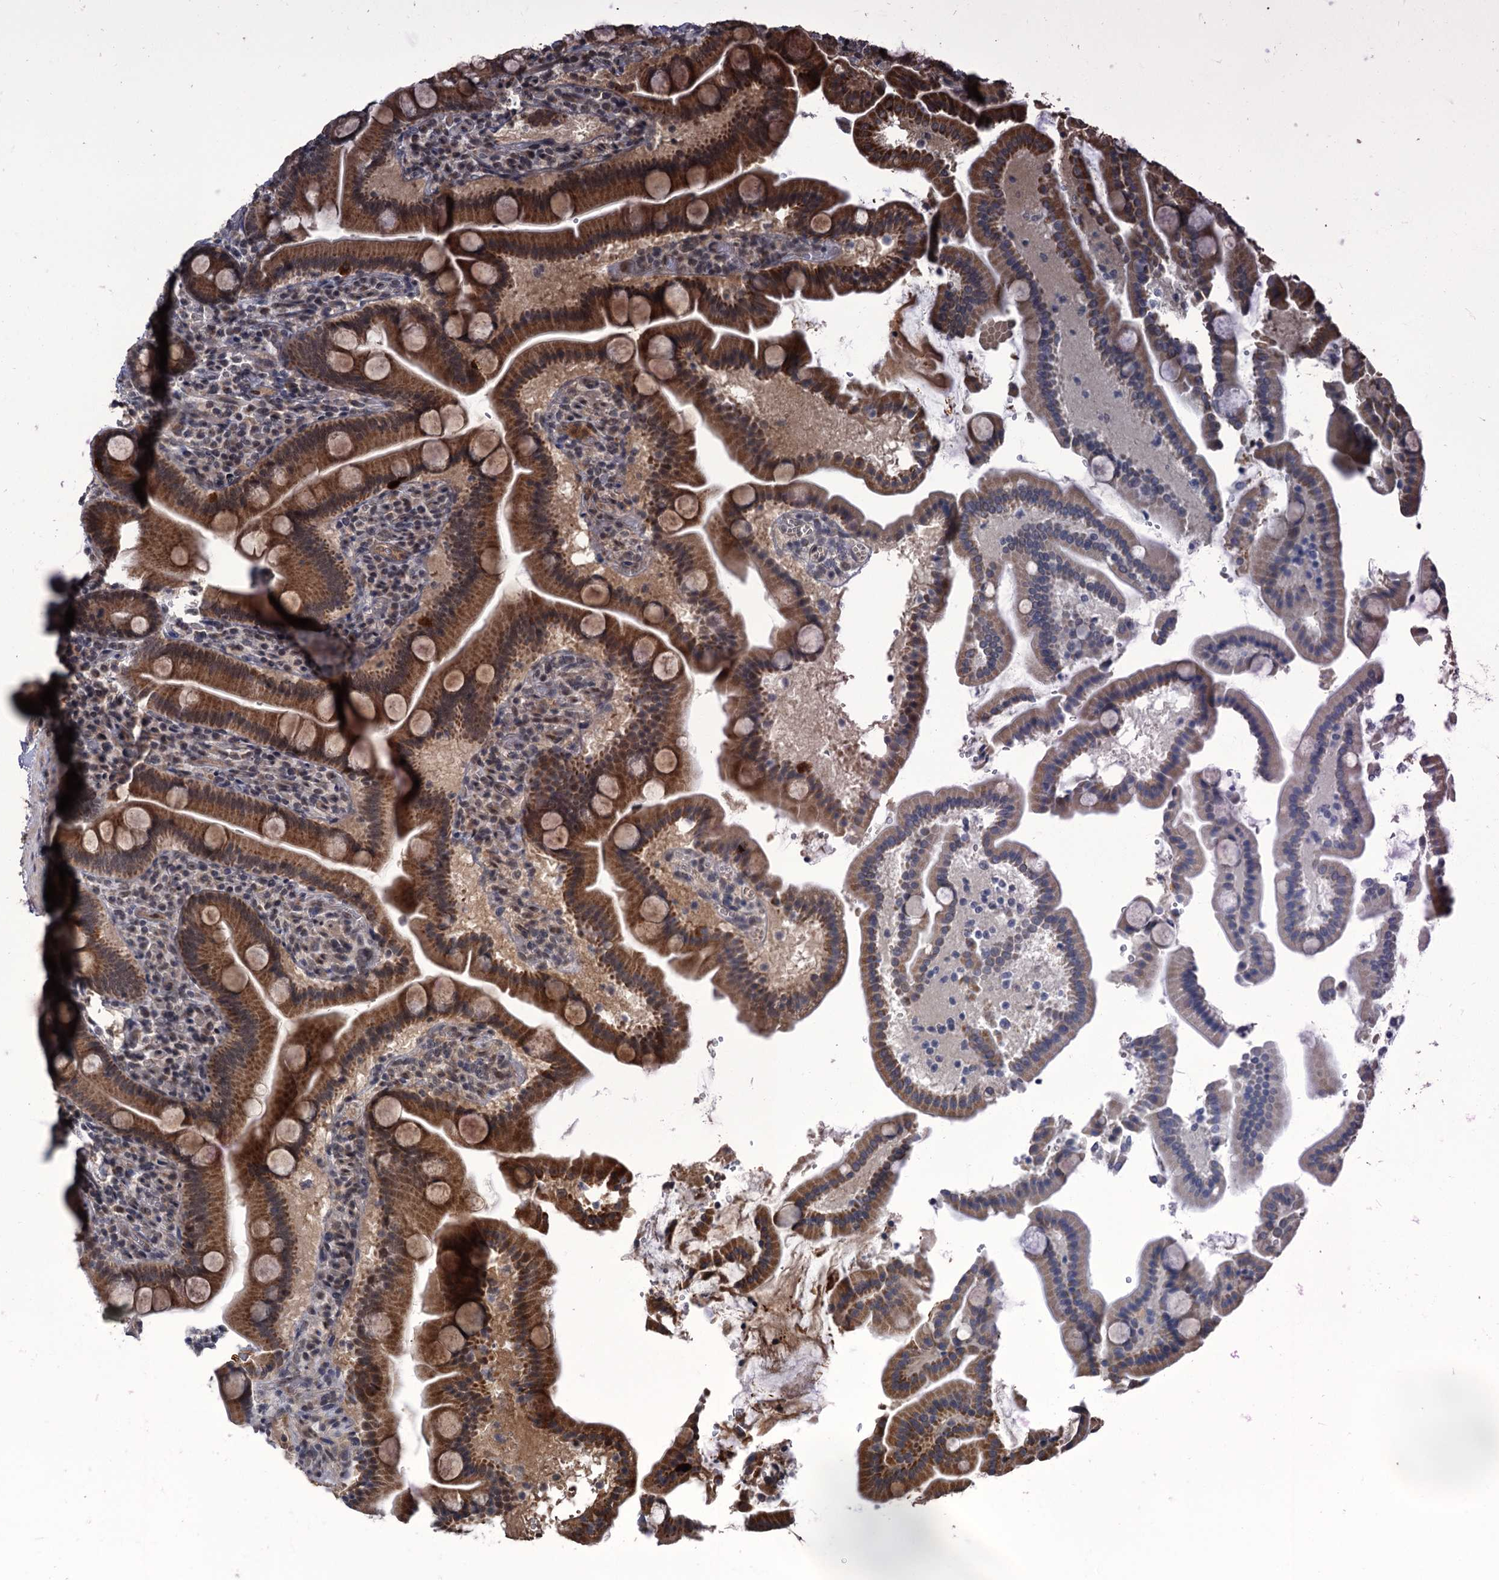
{"staining": {"intensity": "strong", "quantity": ">75%", "location": "cytoplasmic/membranous,nuclear"}, "tissue": "duodenum", "cell_type": "Glandular cells", "image_type": "normal", "snomed": [{"axis": "morphology", "description": "Normal tissue, NOS"}, {"axis": "topography", "description": "Duodenum"}], "caption": "Duodenum stained with IHC exhibits strong cytoplasmic/membranous,nuclear expression in about >75% of glandular cells.", "gene": "KANSL2", "patient": {"sex": "male", "age": 55}}